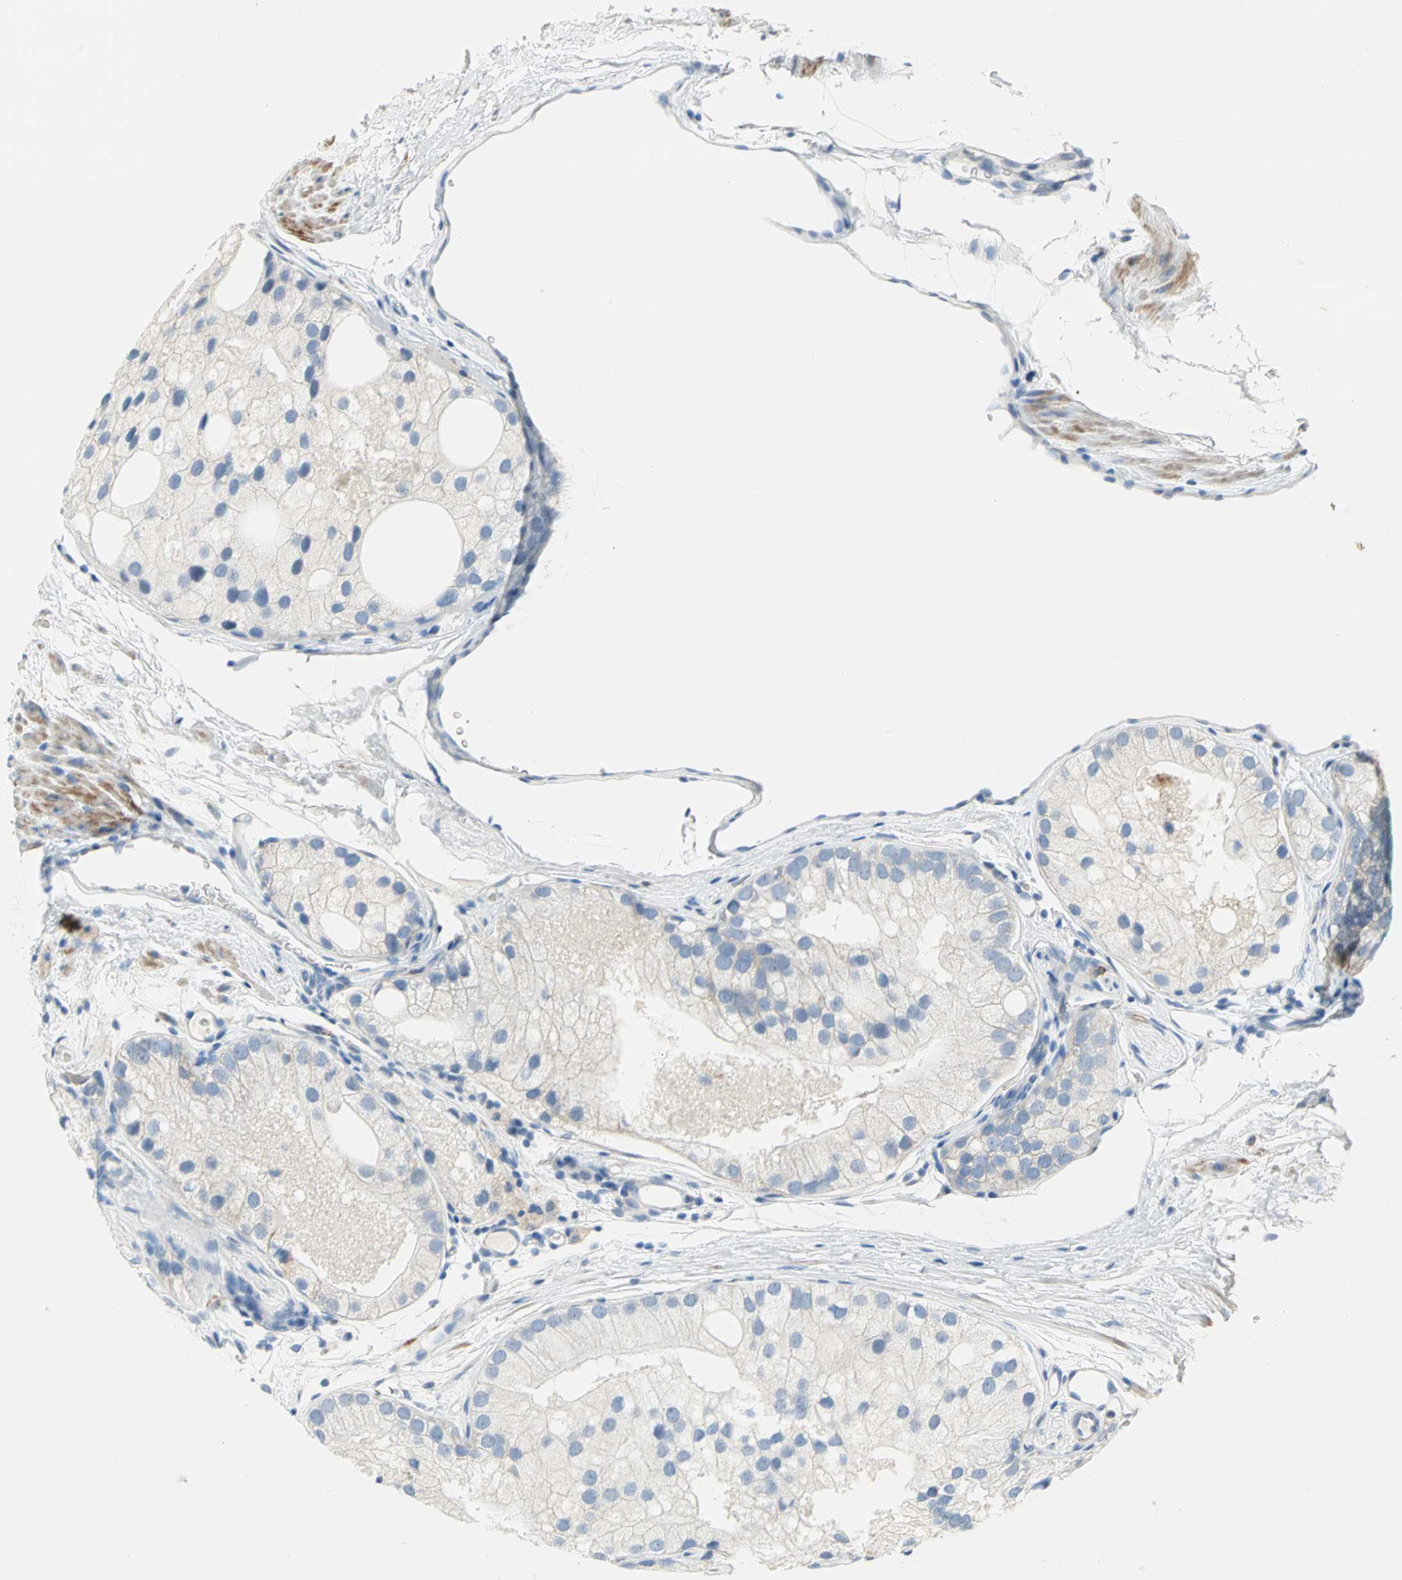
{"staining": {"intensity": "weak", "quantity": "<25%", "location": "cytoplasmic/membranous"}, "tissue": "prostate cancer", "cell_type": "Tumor cells", "image_type": "cancer", "snomed": [{"axis": "morphology", "description": "Adenocarcinoma, Low grade"}, {"axis": "topography", "description": "Prostate"}], "caption": "Human adenocarcinoma (low-grade) (prostate) stained for a protein using immunohistochemistry (IHC) displays no staining in tumor cells.", "gene": "ALOX15", "patient": {"sex": "male", "age": 69}}